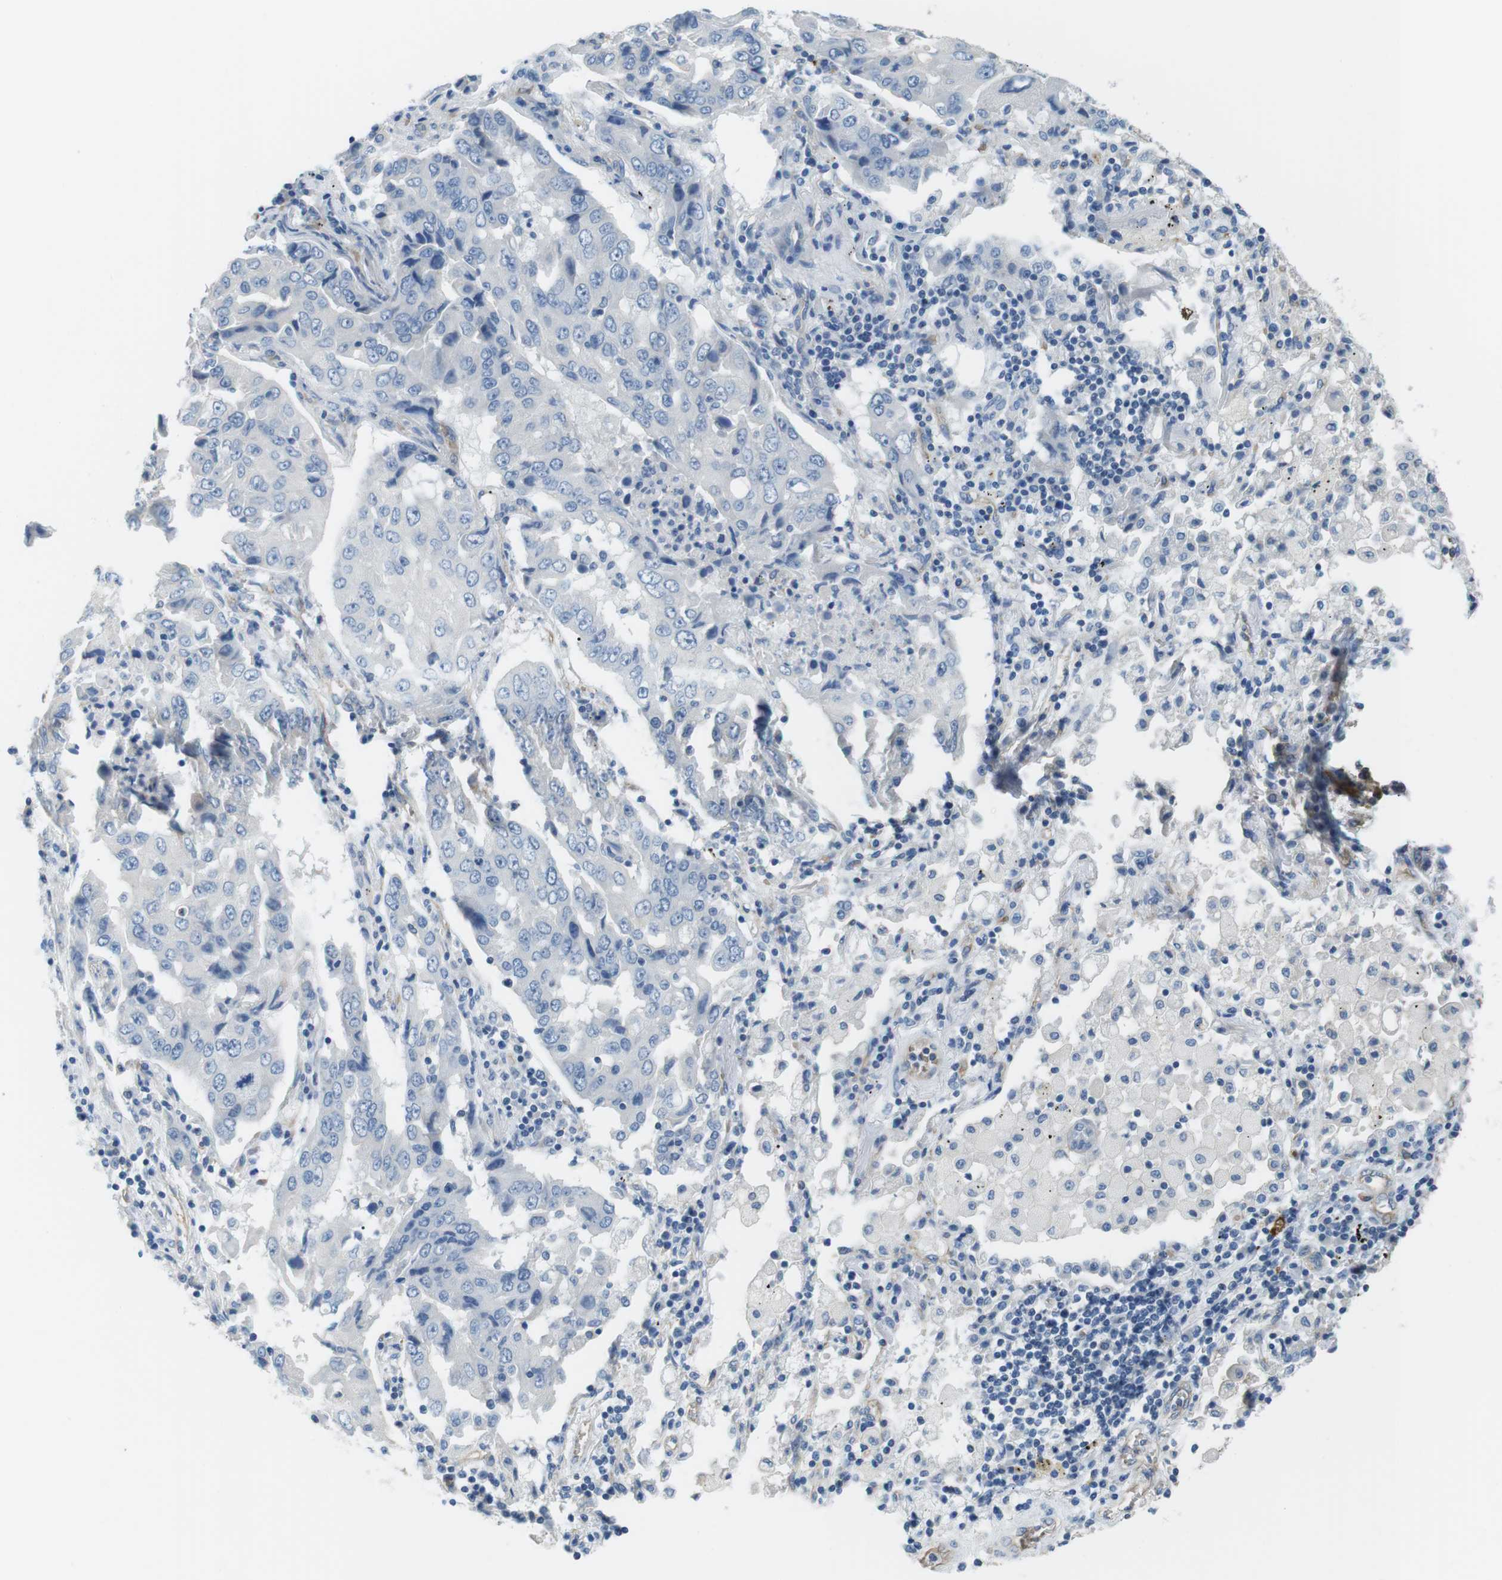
{"staining": {"intensity": "negative", "quantity": "none", "location": "none"}, "tissue": "lung cancer", "cell_type": "Tumor cells", "image_type": "cancer", "snomed": [{"axis": "morphology", "description": "Adenocarcinoma, NOS"}, {"axis": "topography", "description": "Lung"}], "caption": "Tumor cells are negative for brown protein staining in lung cancer (adenocarcinoma).", "gene": "ADCY10", "patient": {"sex": "female", "age": 65}}